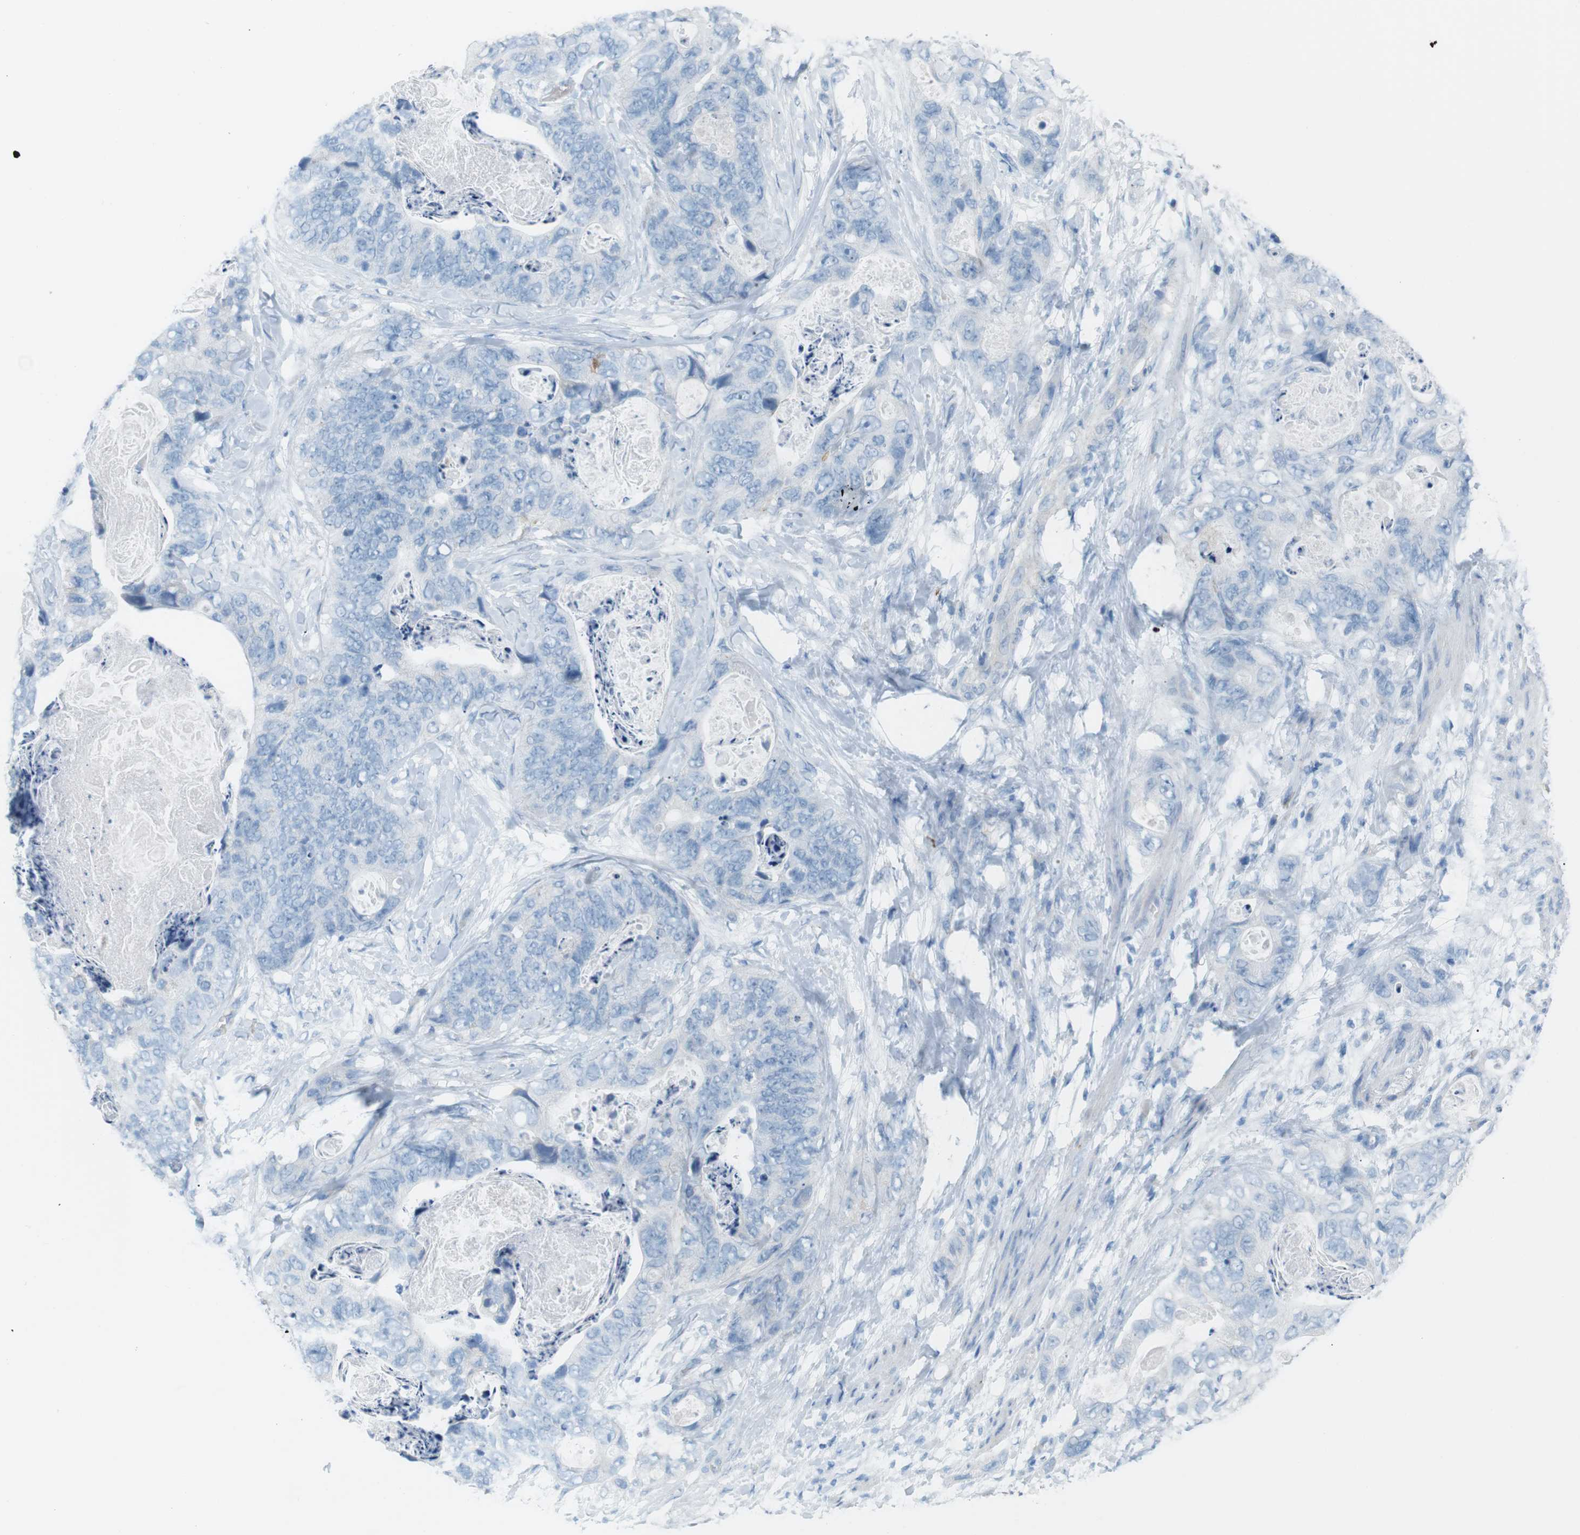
{"staining": {"intensity": "negative", "quantity": "none", "location": "none"}, "tissue": "stomach cancer", "cell_type": "Tumor cells", "image_type": "cancer", "snomed": [{"axis": "morphology", "description": "Adenocarcinoma, NOS"}, {"axis": "topography", "description": "Stomach"}], "caption": "The micrograph demonstrates no significant expression in tumor cells of stomach cancer. Nuclei are stained in blue.", "gene": "VAMP1", "patient": {"sex": "female", "age": 89}}